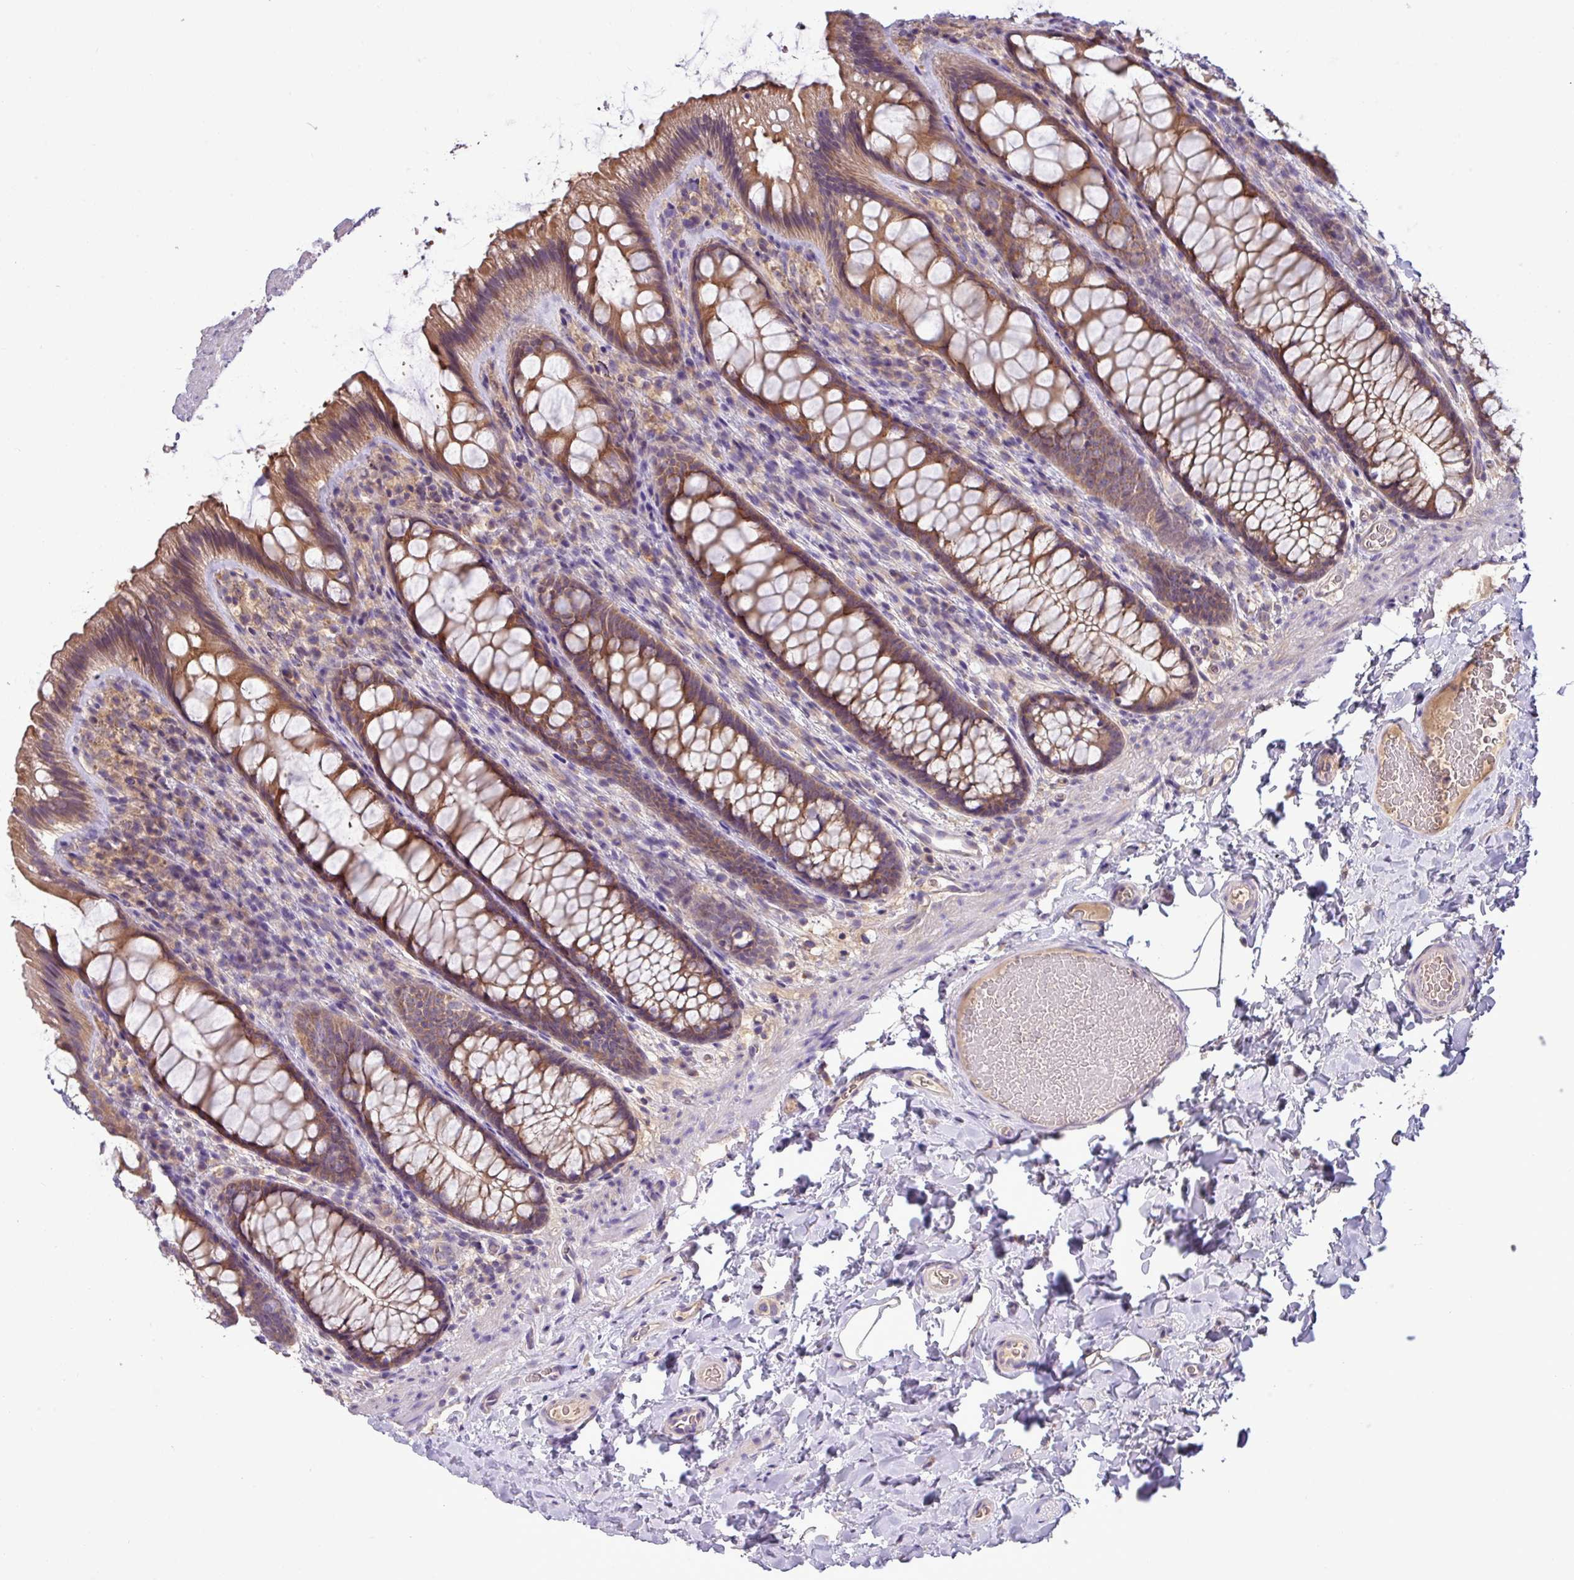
{"staining": {"intensity": "weak", "quantity": "25%-75%", "location": "cytoplasmic/membranous"}, "tissue": "colon", "cell_type": "Endothelial cells", "image_type": "normal", "snomed": [{"axis": "morphology", "description": "Normal tissue, NOS"}, {"axis": "topography", "description": "Colon"}], "caption": "Immunohistochemical staining of benign human colon demonstrates 25%-75% levels of weak cytoplasmic/membranous protein positivity in about 25%-75% of endothelial cells. The staining is performed using DAB brown chromogen to label protein expression. The nuclei are counter-stained blue using hematoxylin.", "gene": "TMEM62", "patient": {"sex": "male", "age": 46}}